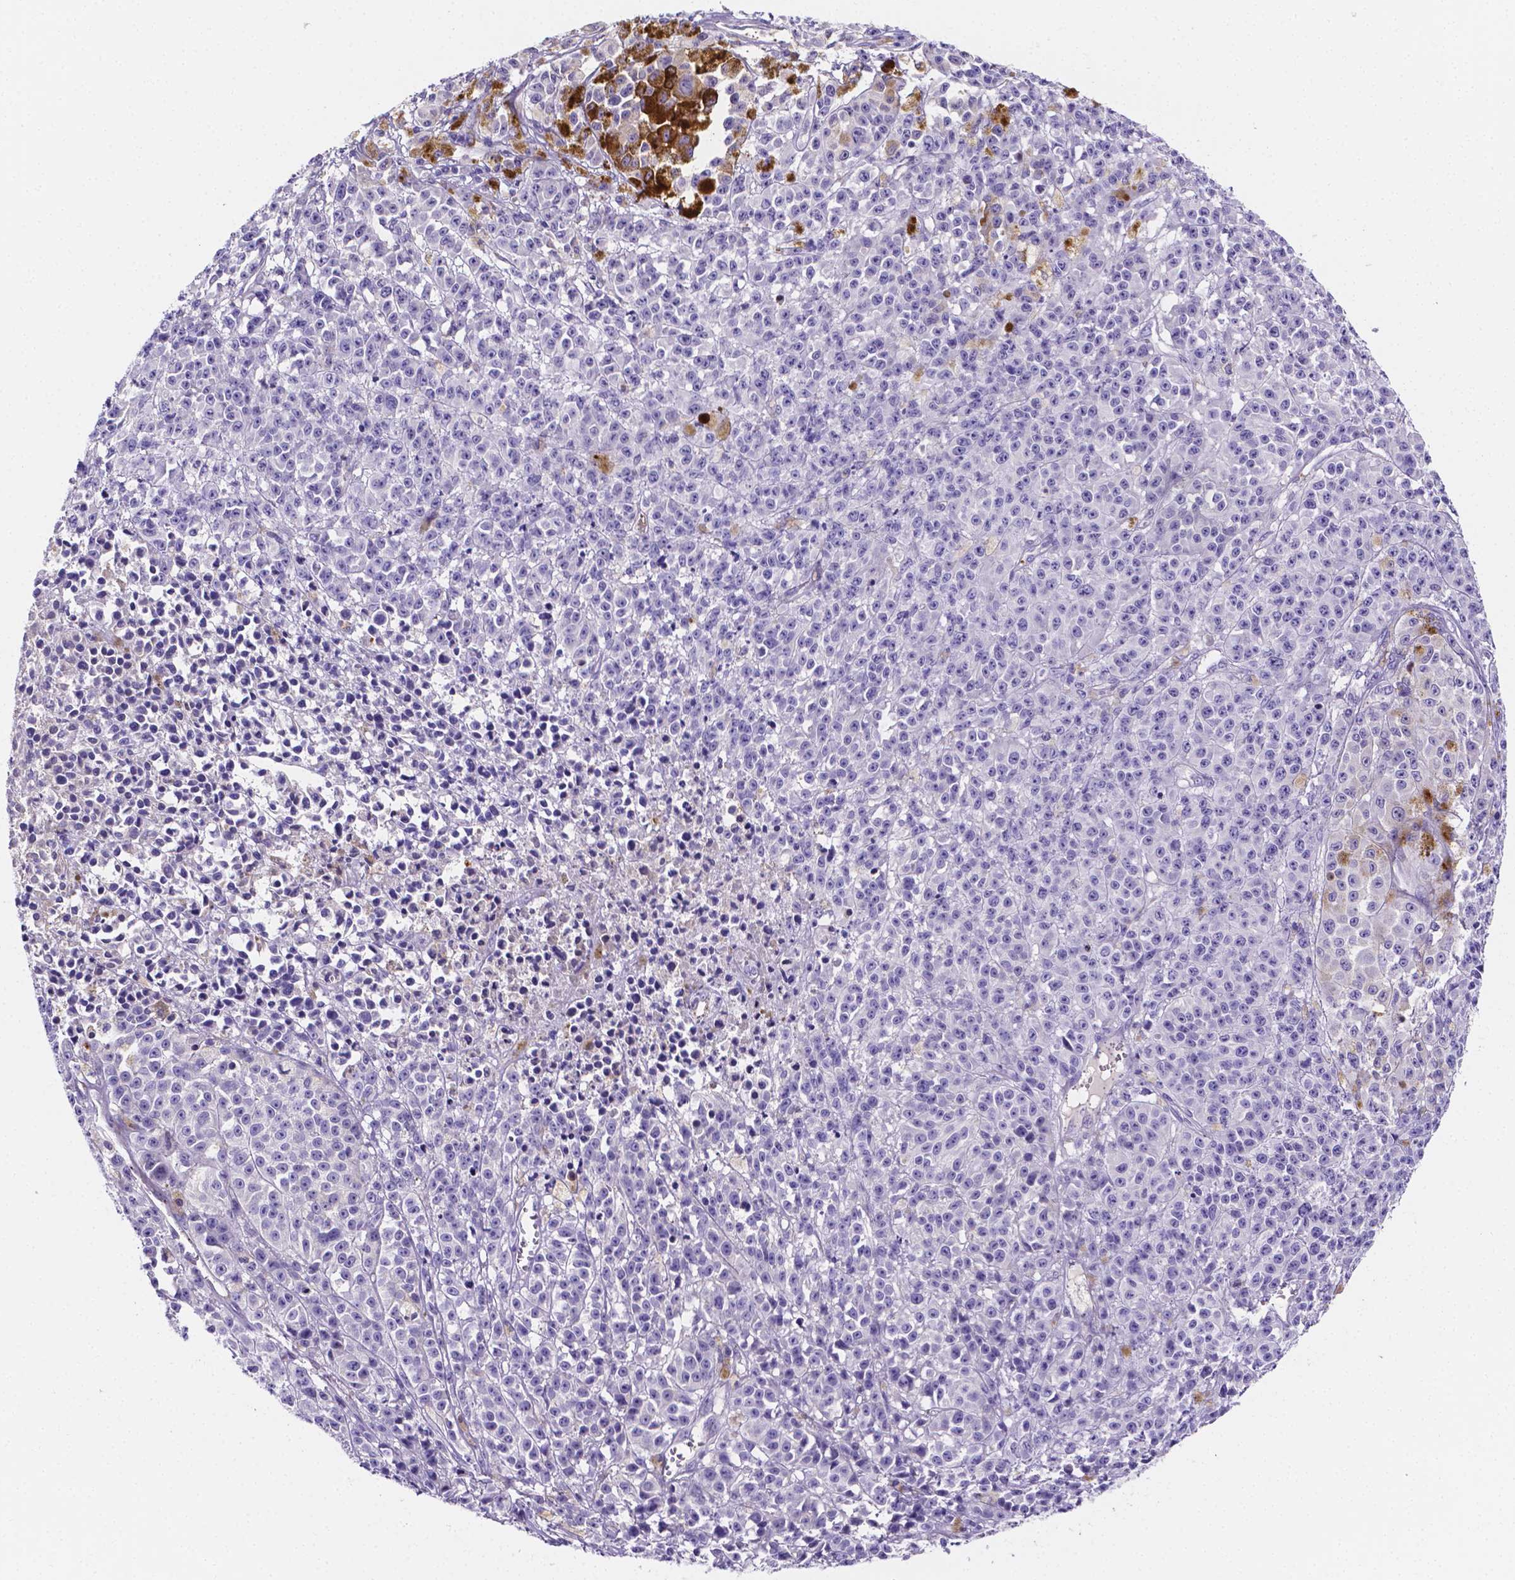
{"staining": {"intensity": "negative", "quantity": "none", "location": "none"}, "tissue": "melanoma", "cell_type": "Tumor cells", "image_type": "cancer", "snomed": [{"axis": "morphology", "description": "Malignant melanoma, NOS"}, {"axis": "topography", "description": "Skin"}], "caption": "The photomicrograph shows no significant staining in tumor cells of malignant melanoma. The staining is performed using DAB (3,3'-diaminobenzidine) brown chromogen with nuclei counter-stained in using hematoxylin.", "gene": "NRGN", "patient": {"sex": "female", "age": 58}}